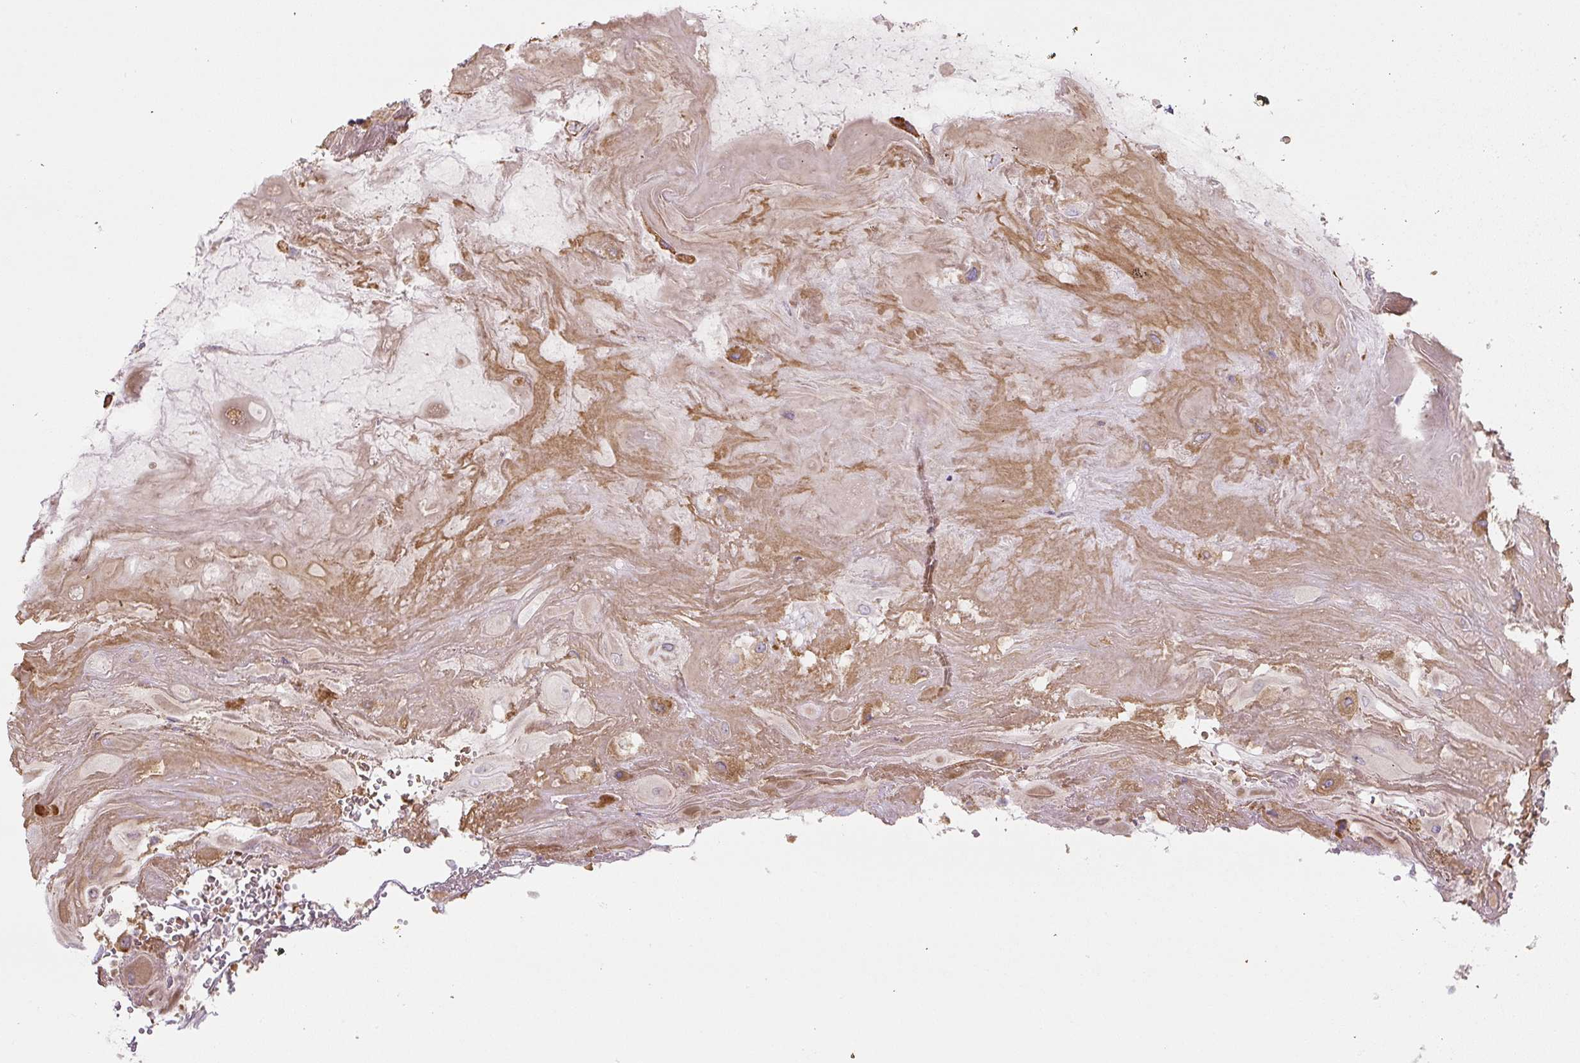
{"staining": {"intensity": "moderate", "quantity": "<25%", "location": "cytoplasmic/membranous"}, "tissue": "placenta", "cell_type": "Decidual cells", "image_type": "normal", "snomed": [{"axis": "morphology", "description": "Normal tissue, NOS"}, {"axis": "topography", "description": "Placenta"}], "caption": "High-magnification brightfield microscopy of unremarkable placenta stained with DAB (3,3'-diaminobenzidine) (brown) and counterstained with hematoxylin (blue). decidual cells exhibit moderate cytoplasmic/membranous staining is present in approximately<25% of cells.", "gene": "RASA1", "patient": {"sex": "female", "age": 32}}